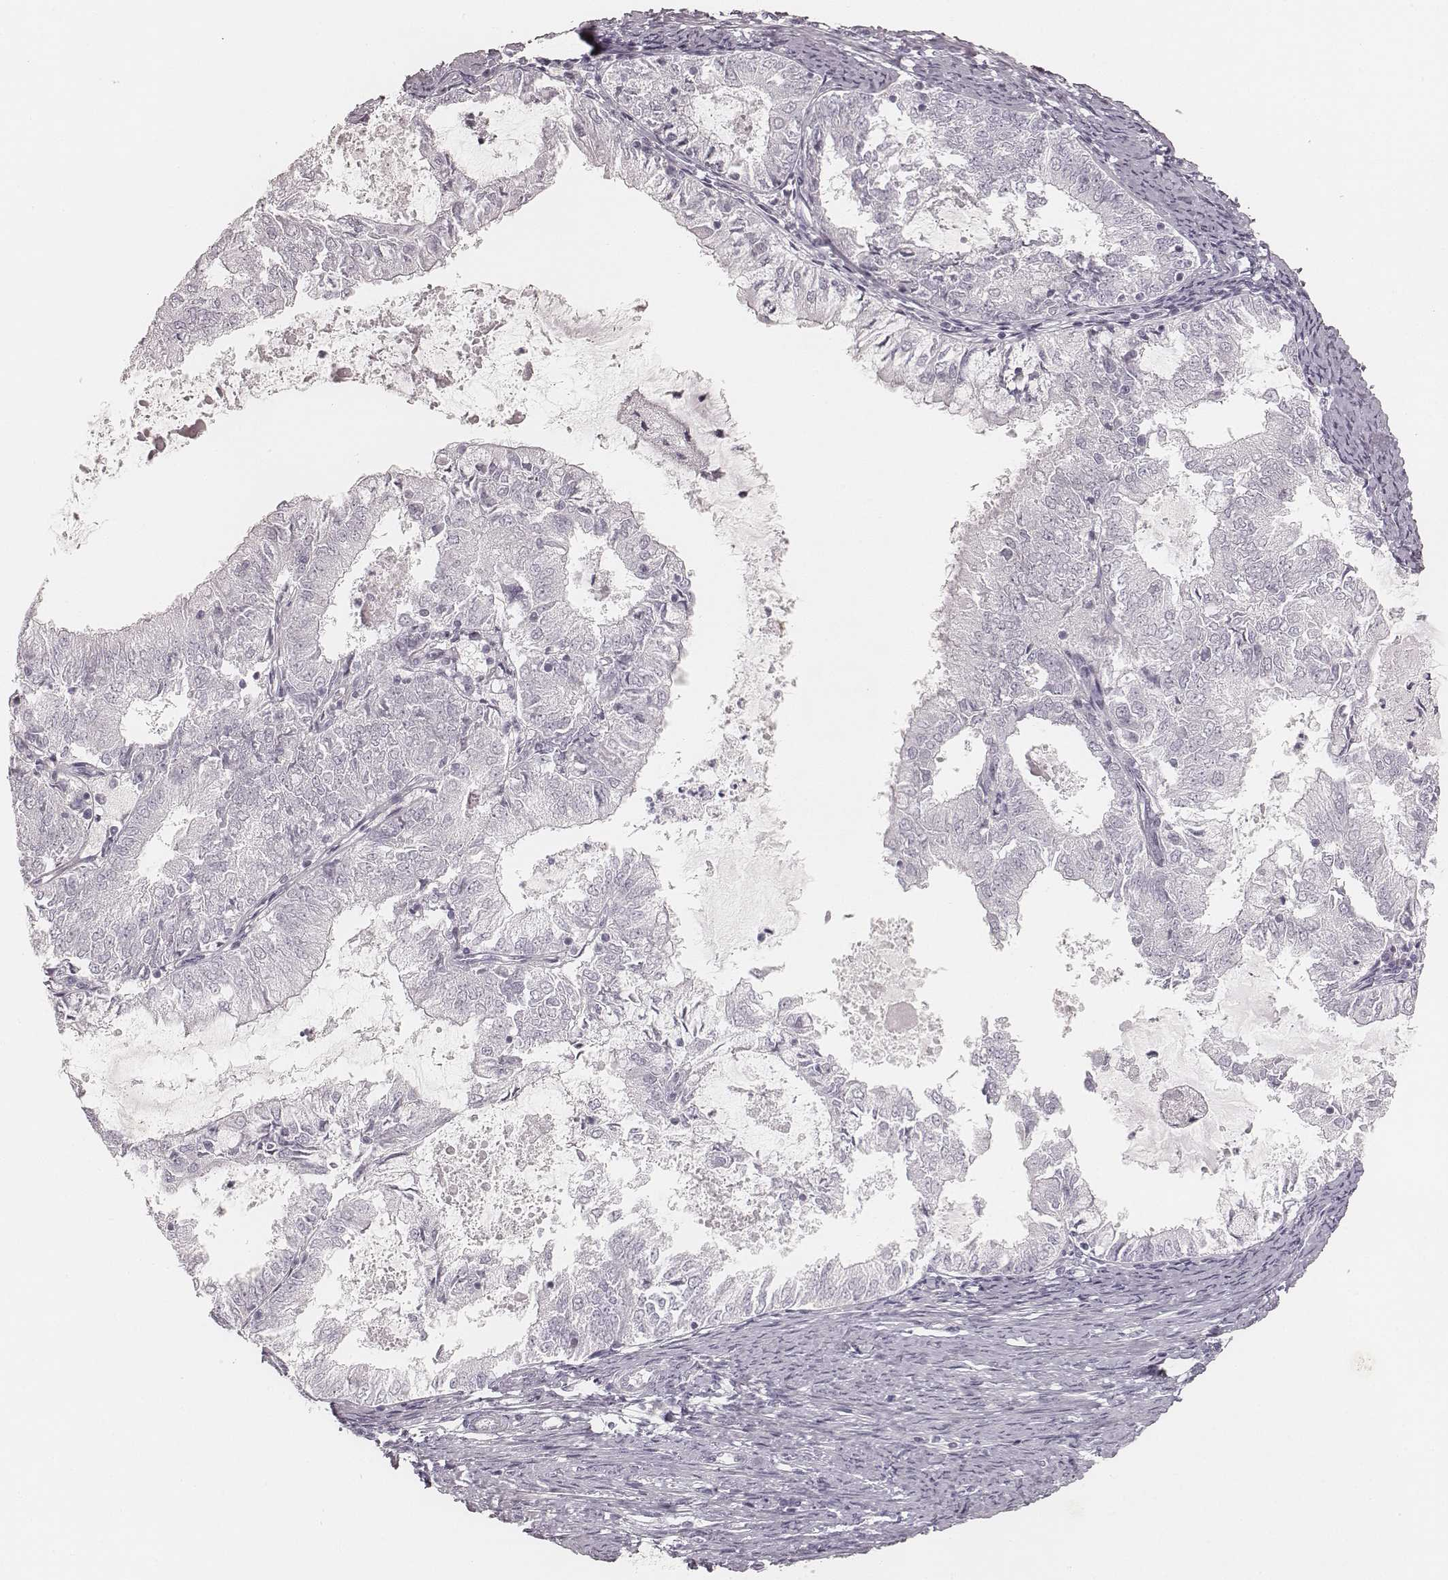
{"staining": {"intensity": "negative", "quantity": "none", "location": "none"}, "tissue": "endometrial cancer", "cell_type": "Tumor cells", "image_type": "cancer", "snomed": [{"axis": "morphology", "description": "Adenocarcinoma, NOS"}, {"axis": "topography", "description": "Endometrium"}], "caption": "Tumor cells show no significant expression in adenocarcinoma (endometrial).", "gene": "KRT72", "patient": {"sex": "female", "age": 57}}